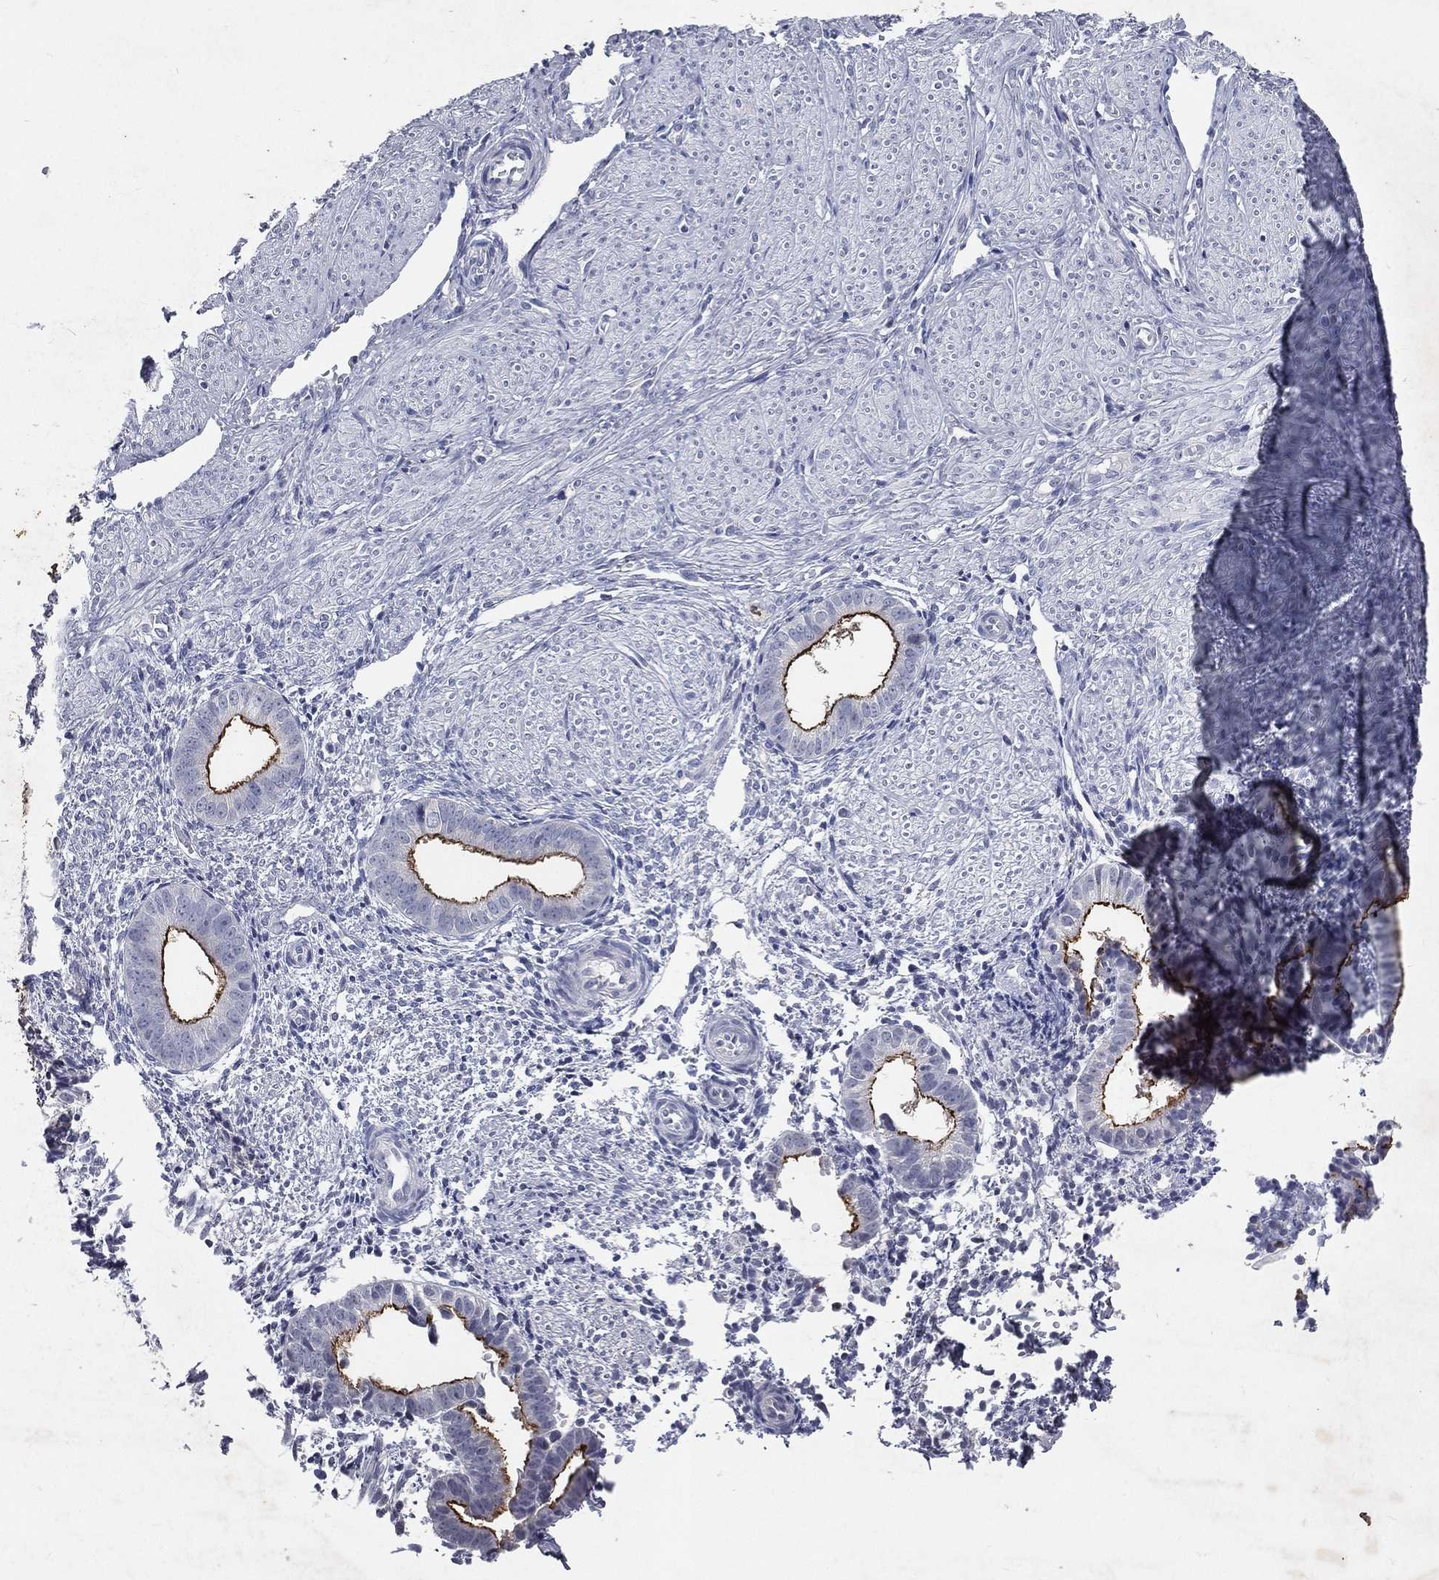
{"staining": {"intensity": "negative", "quantity": "none", "location": "none"}, "tissue": "endometrium", "cell_type": "Cells in endometrial stroma", "image_type": "normal", "snomed": [{"axis": "morphology", "description": "Normal tissue, NOS"}, {"axis": "topography", "description": "Endometrium"}], "caption": "Immunohistochemistry (IHC) of benign human endometrium shows no staining in cells in endometrial stroma.", "gene": "SLC34A2", "patient": {"sex": "female", "age": 47}}